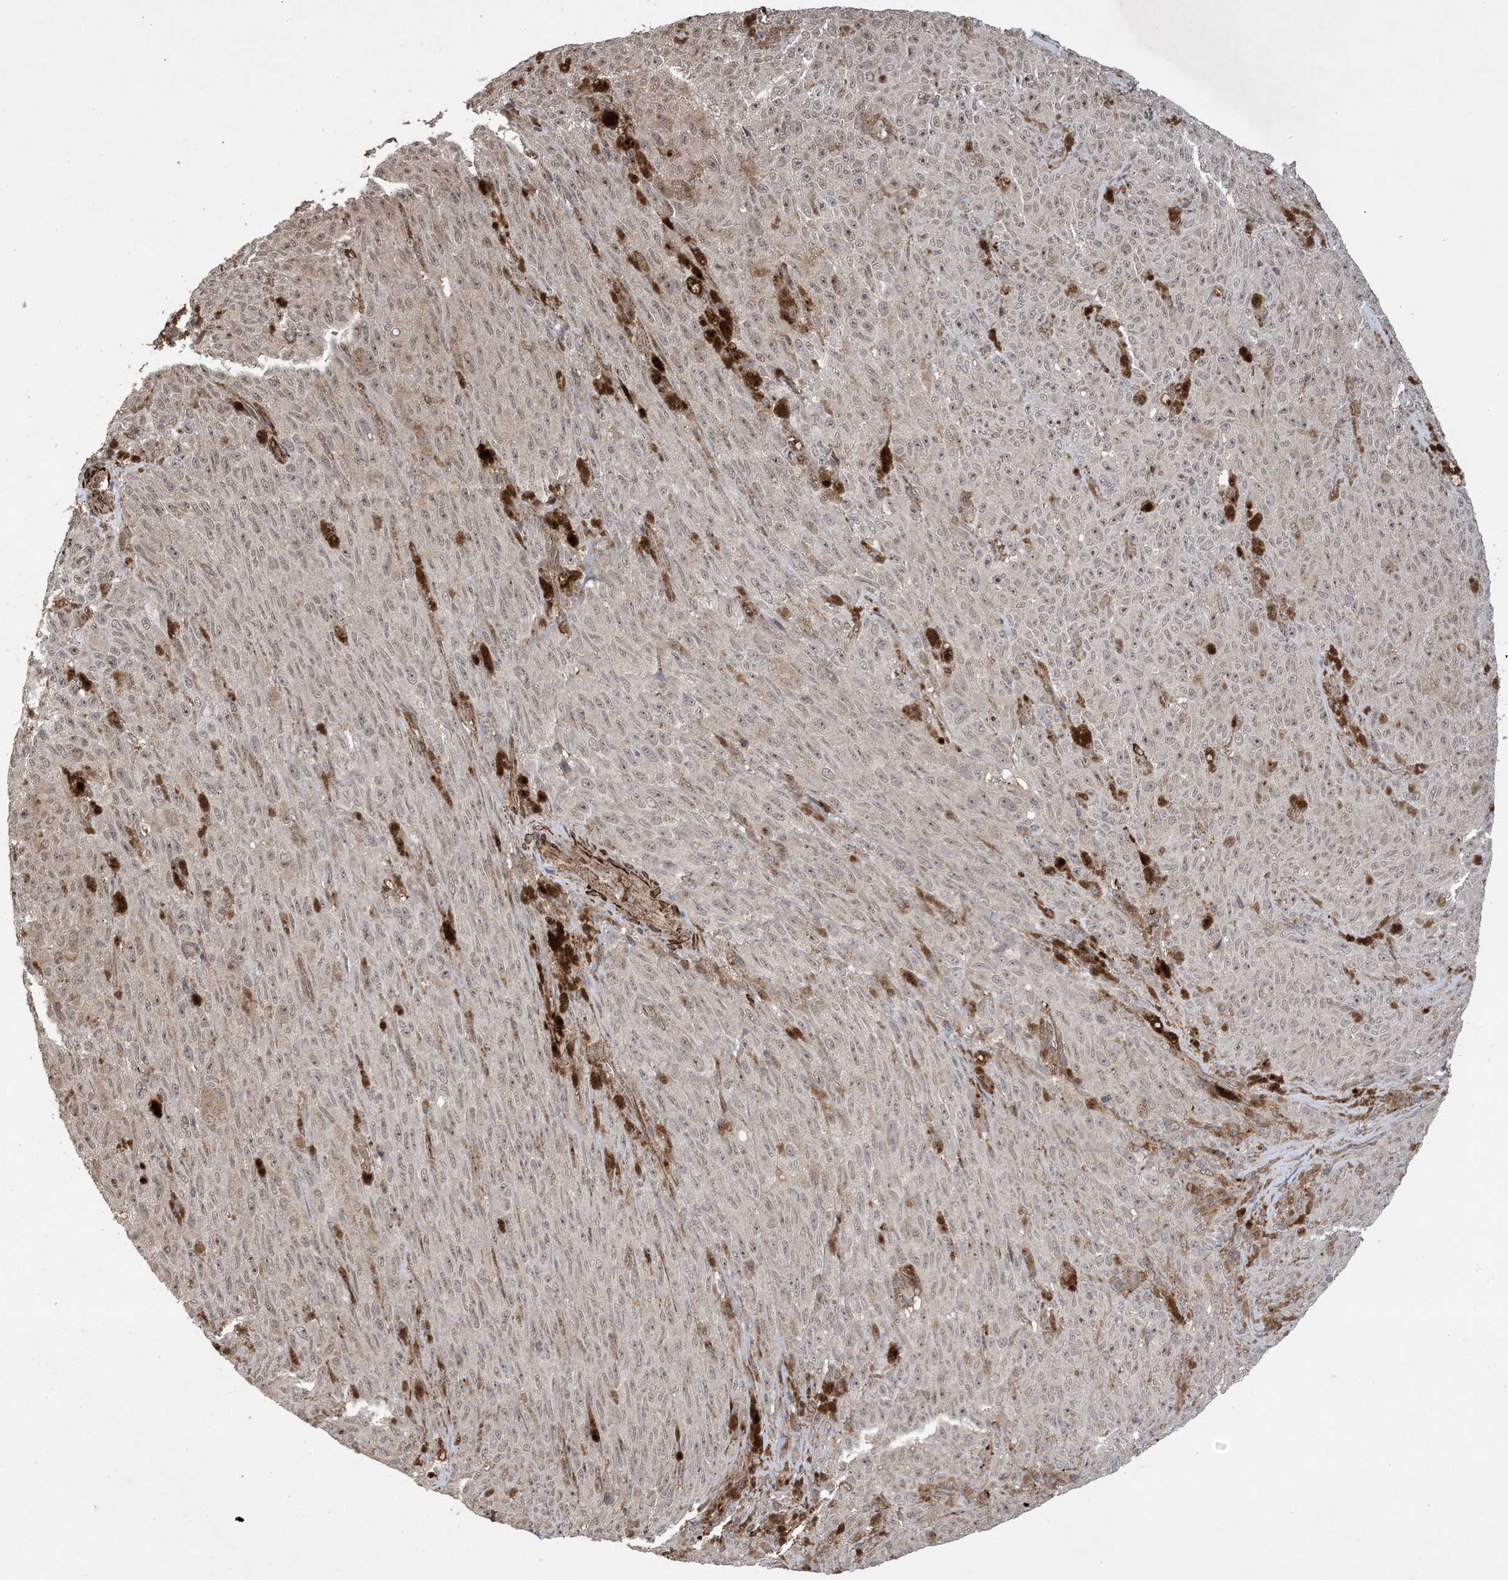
{"staining": {"intensity": "weak", "quantity": "<25%", "location": "nuclear"}, "tissue": "melanoma", "cell_type": "Tumor cells", "image_type": "cancer", "snomed": [{"axis": "morphology", "description": "Malignant melanoma, NOS"}, {"axis": "topography", "description": "Skin"}], "caption": "A micrograph of melanoma stained for a protein demonstrates no brown staining in tumor cells.", "gene": "ZNF511", "patient": {"sex": "female", "age": 82}}